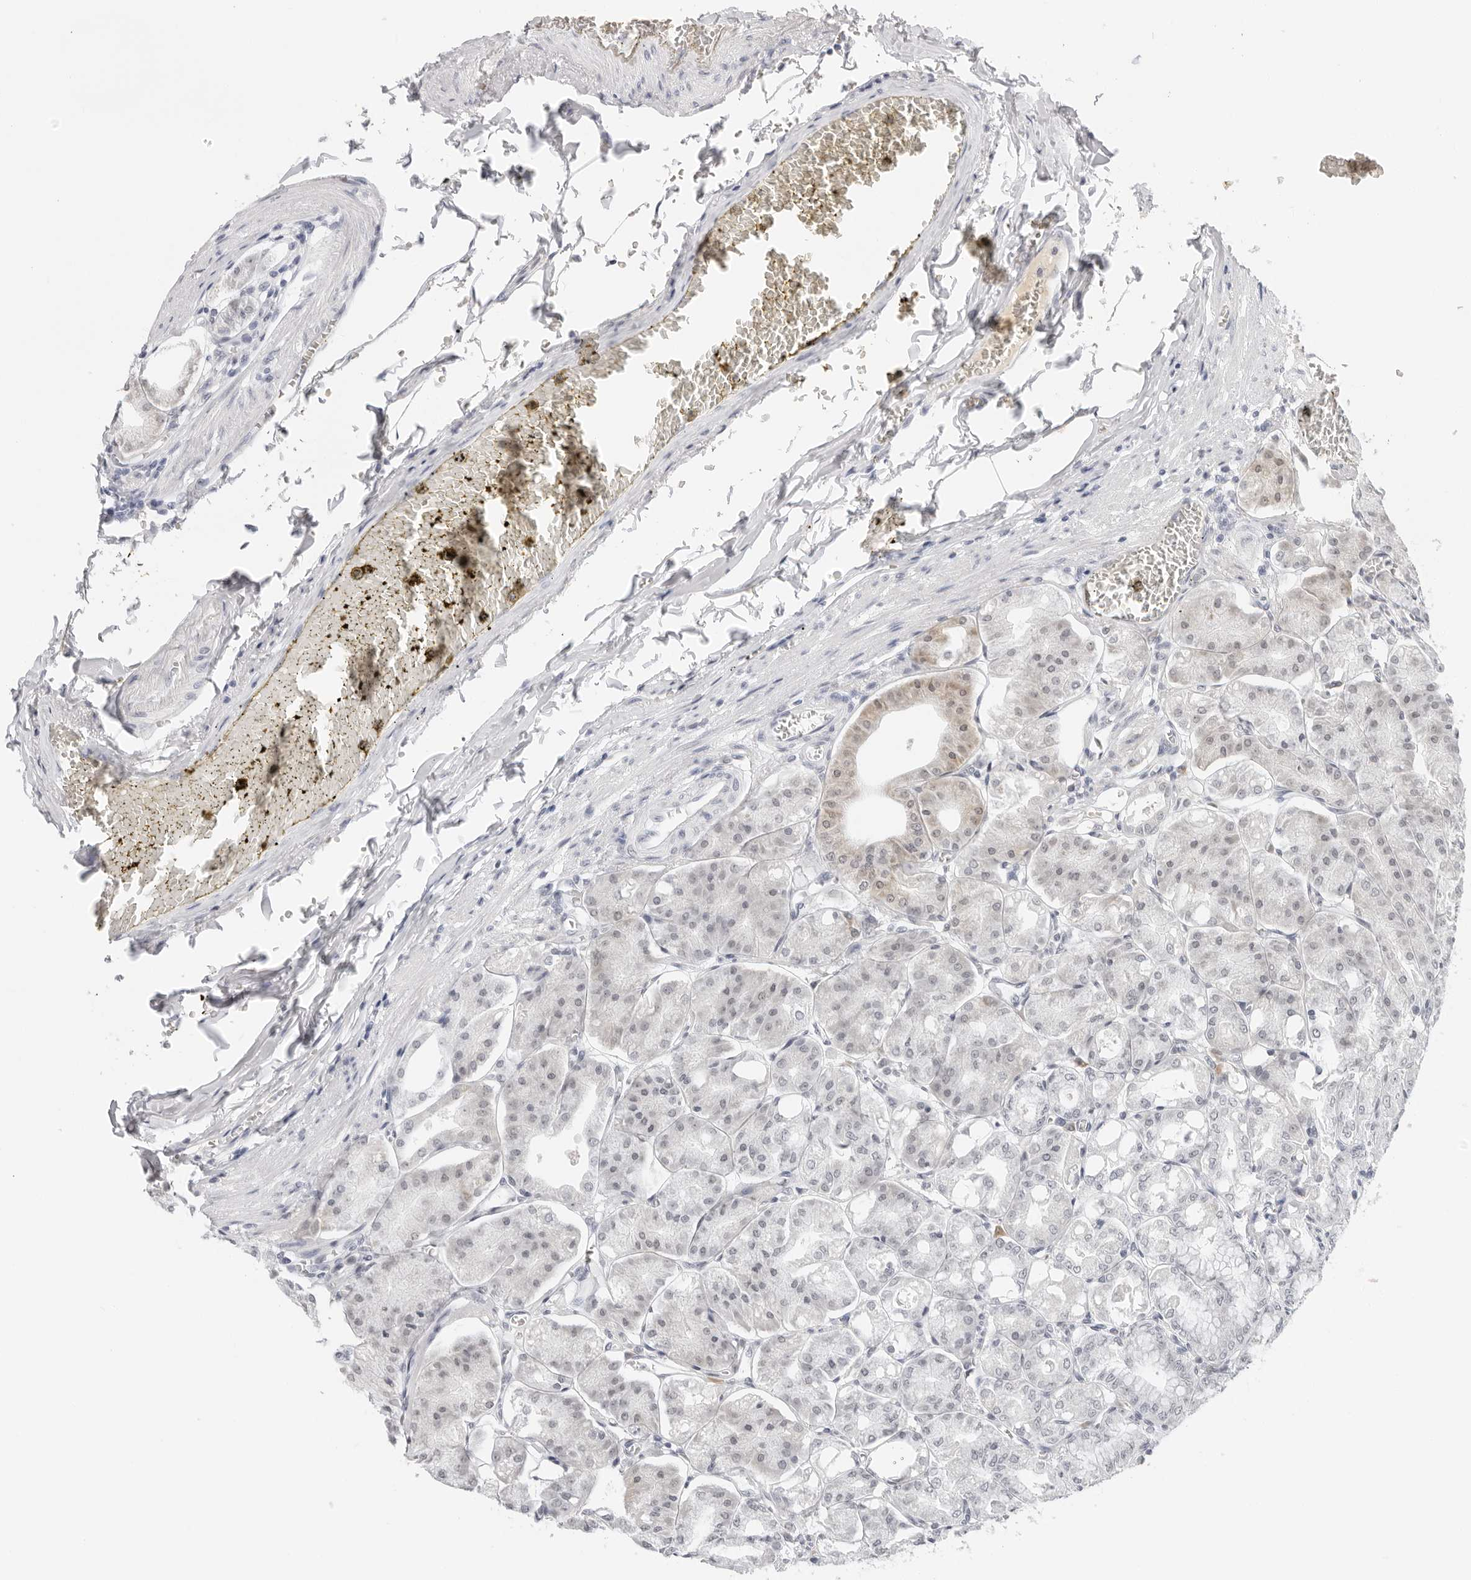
{"staining": {"intensity": "weak", "quantity": "<25%", "location": "cytoplasmic/membranous,nuclear"}, "tissue": "stomach", "cell_type": "Glandular cells", "image_type": "normal", "snomed": [{"axis": "morphology", "description": "Normal tissue, NOS"}, {"axis": "topography", "description": "Stomach, lower"}], "caption": "High power microscopy micrograph of an IHC photomicrograph of normal stomach, revealing no significant expression in glandular cells.", "gene": "EDN2", "patient": {"sex": "male", "age": 71}}